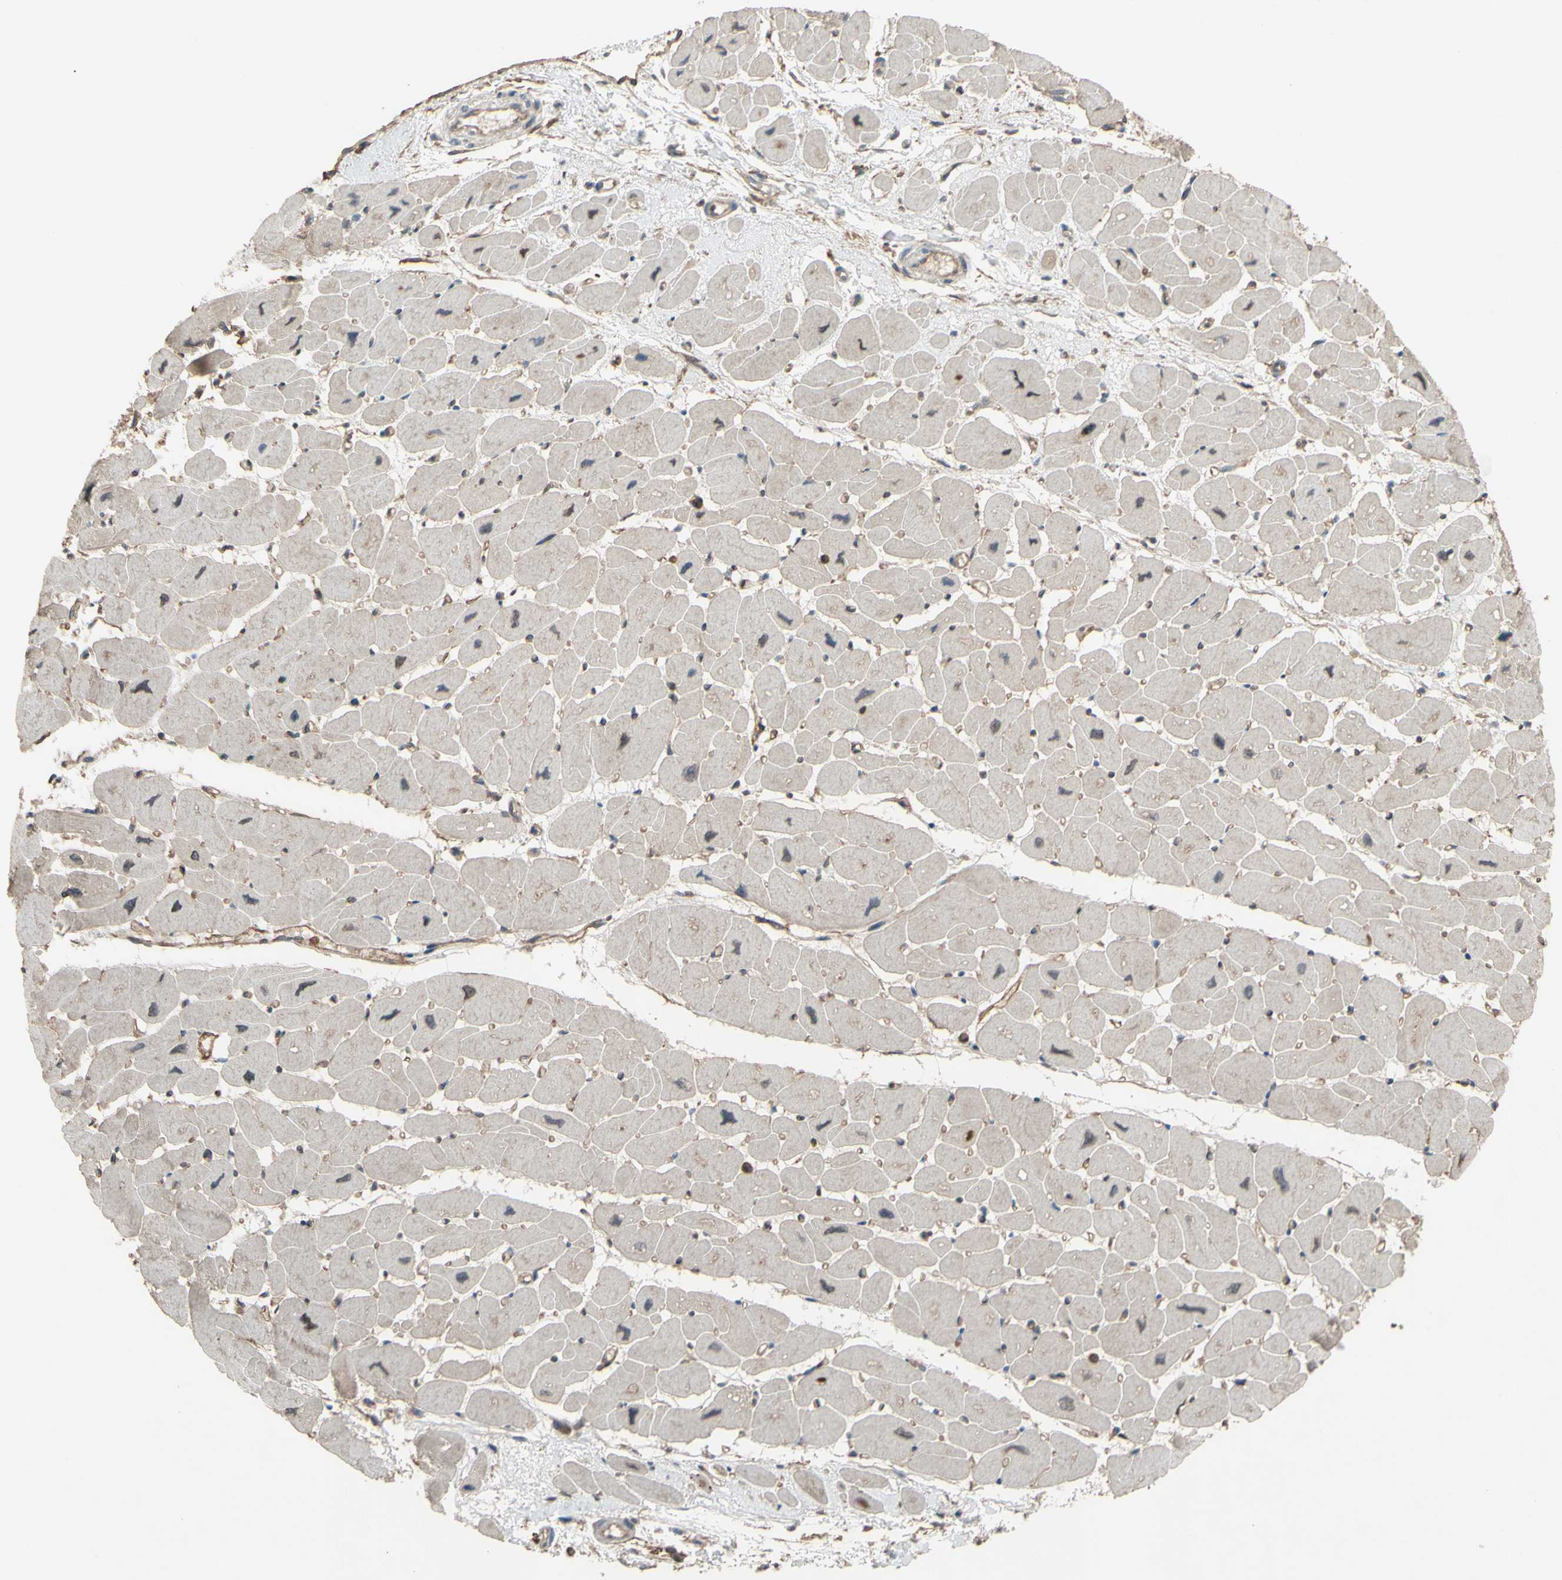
{"staining": {"intensity": "weak", "quantity": "25%-75%", "location": "cytoplasmic/membranous"}, "tissue": "heart muscle", "cell_type": "Cardiomyocytes", "image_type": "normal", "snomed": [{"axis": "morphology", "description": "Normal tissue, NOS"}, {"axis": "topography", "description": "Heart"}], "caption": "The photomicrograph demonstrates staining of unremarkable heart muscle, revealing weak cytoplasmic/membranous protein expression (brown color) within cardiomyocytes. (DAB IHC, brown staining for protein, blue staining for nuclei).", "gene": "SHROOM4", "patient": {"sex": "female", "age": 54}}